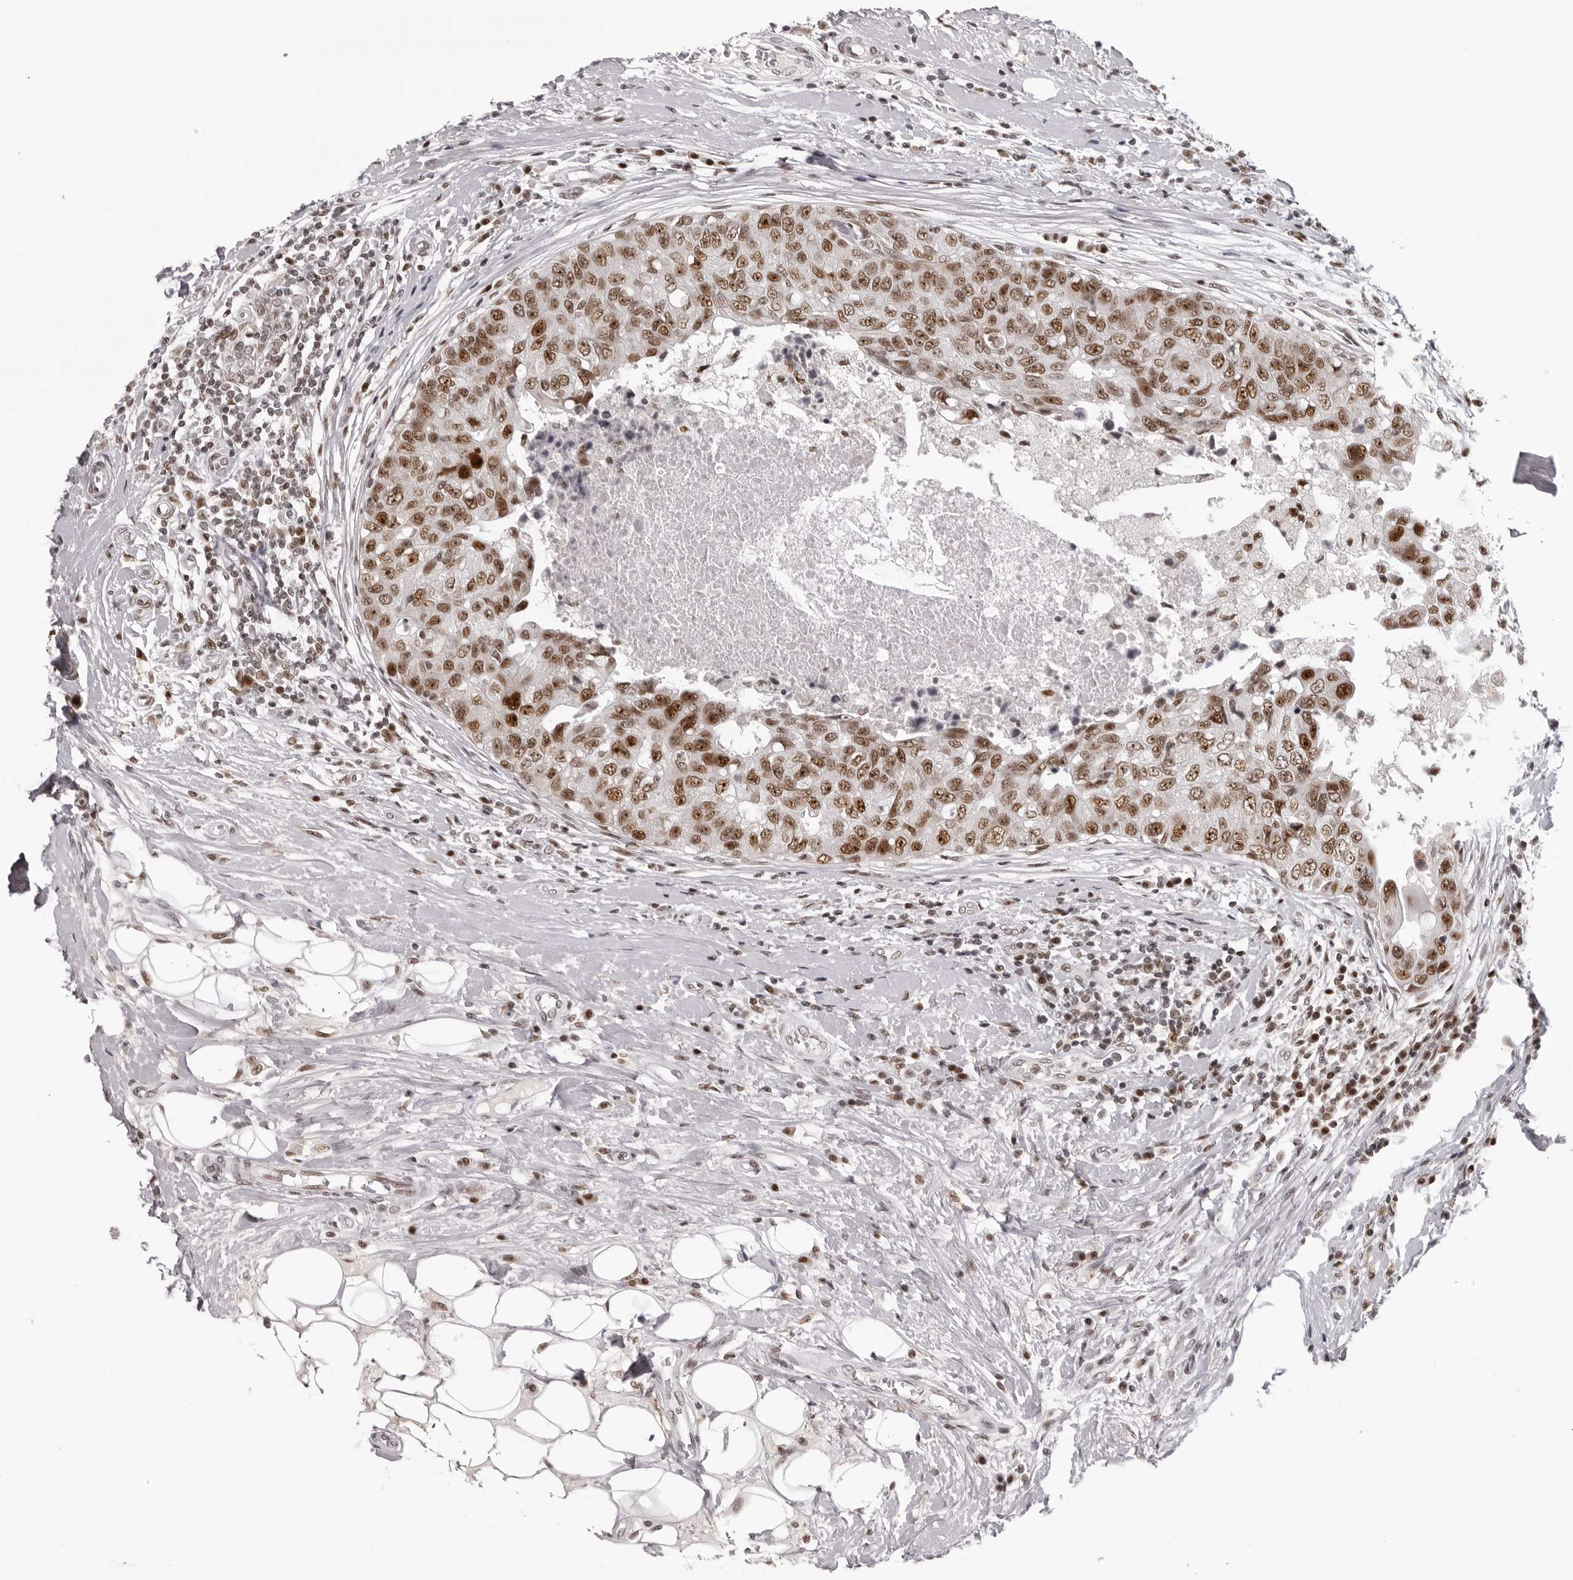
{"staining": {"intensity": "moderate", "quantity": ">75%", "location": "nuclear"}, "tissue": "breast cancer", "cell_type": "Tumor cells", "image_type": "cancer", "snomed": [{"axis": "morphology", "description": "Duct carcinoma"}, {"axis": "topography", "description": "Breast"}], "caption": "The photomicrograph shows immunohistochemical staining of intraductal carcinoma (breast). There is moderate nuclear staining is seen in about >75% of tumor cells.", "gene": "HEXIM2", "patient": {"sex": "female", "age": 27}}